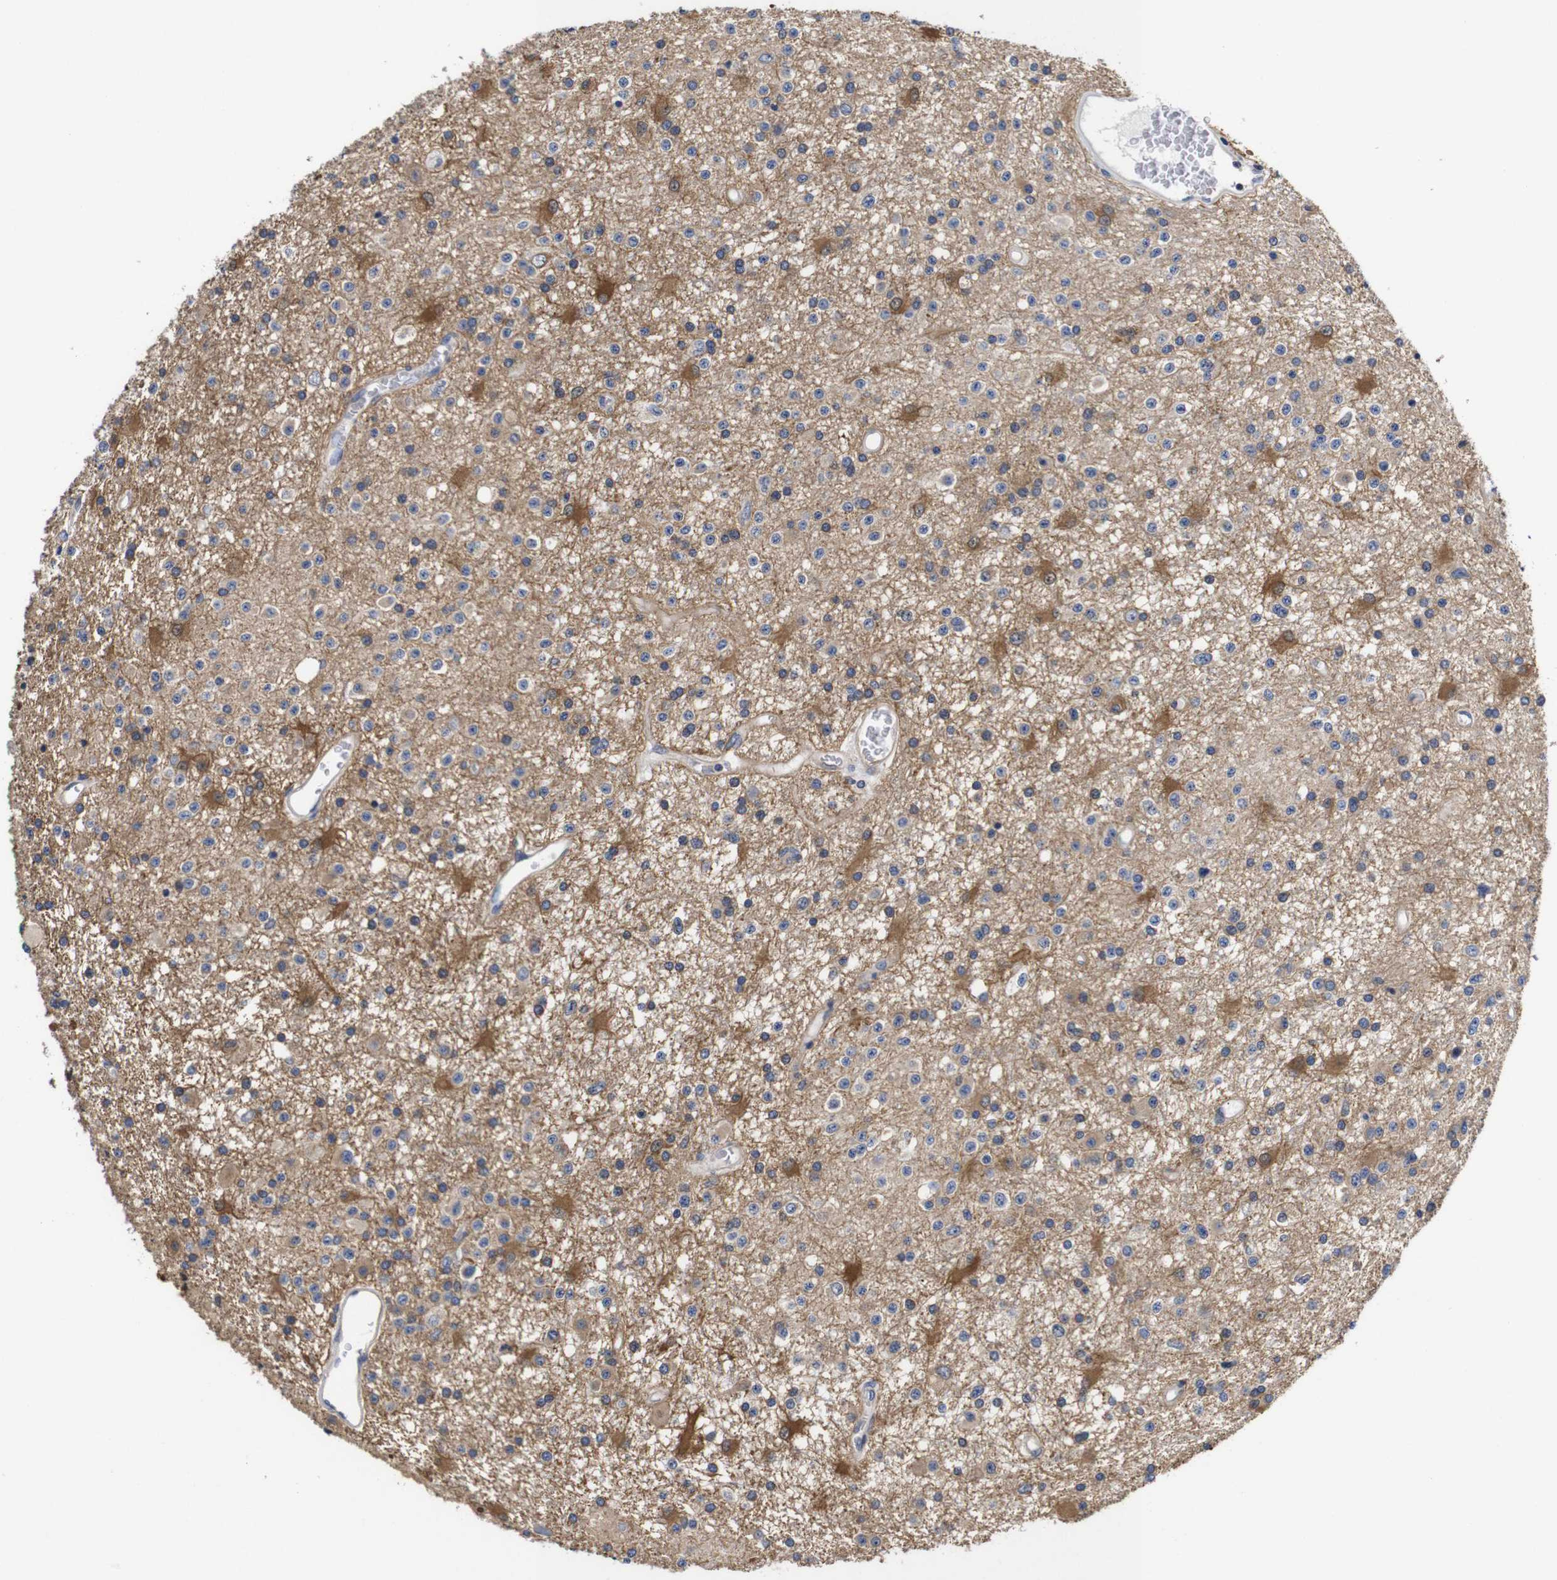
{"staining": {"intensity": "moderate", "quantity": "25%-75%", "location": "cytoplasmic/membranous"}, "tissue": "glioma", "cell_type": "Tumor cells", "image_type": "cancer", "snomed": [{"axis": "morphology", "description": "Glioma, malignant, Low grade"}, {"axis": "topography", "description": "Brain"}], "caption": "Immunohistochemical staining of malignant glioma (low-grade) shows medium levels of moderate cytoplasmic/membranous protein positivity in about 25%-75% of tumor cells. (Stains: DAB in brown, nuclei in blue, Microscopy: brightfield microscopy at high magnification).", "gene": "LRRCC1", "patient": {"sex": "male", "age": 58}}